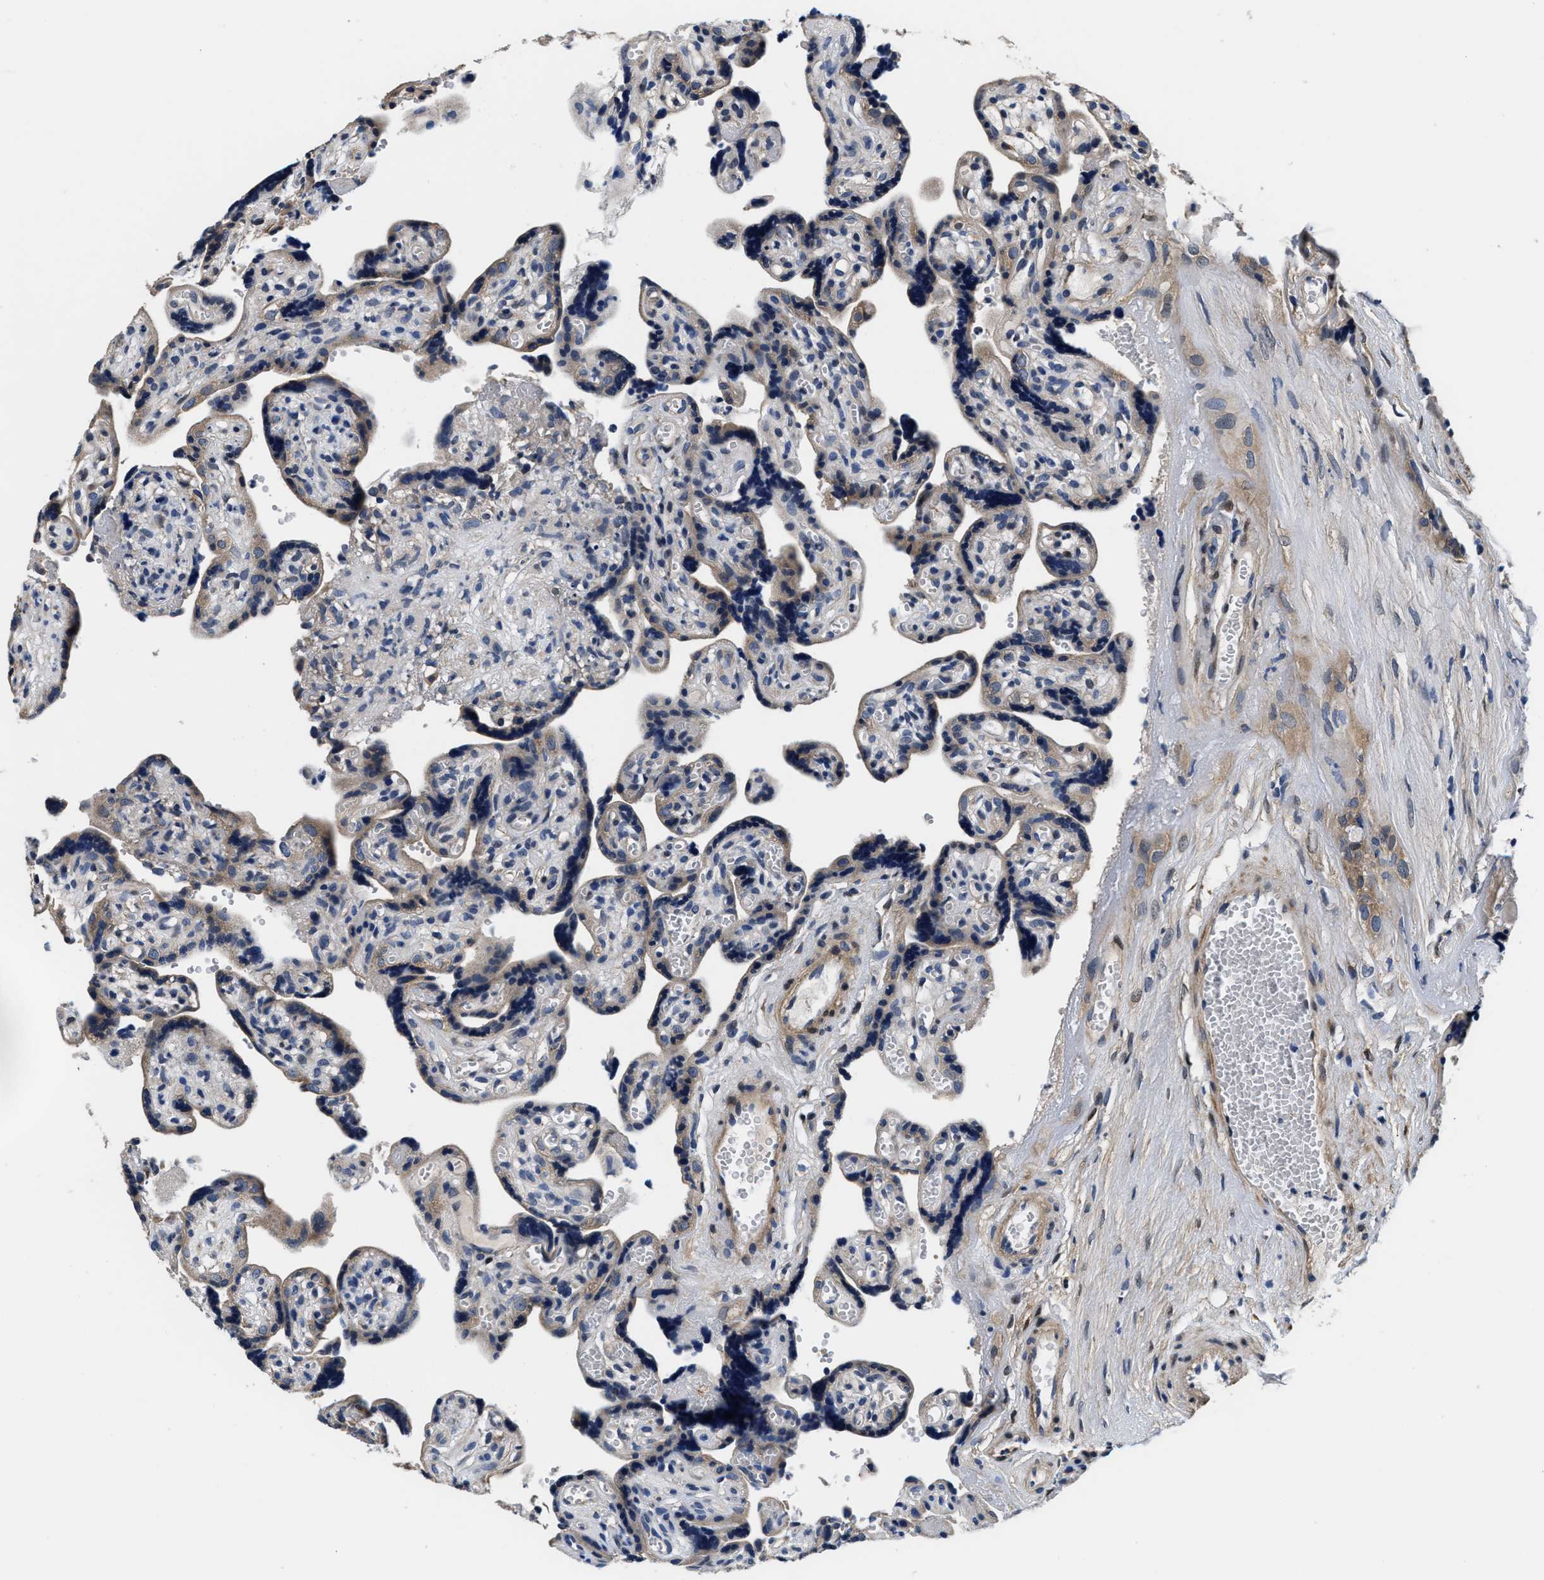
{"staining": {"intensity": "moderate", "quantity": ">75%", "location": "cytoplasmic/membranous"}, "tissue": "placenta", "cell_type": "Decidual cells", "image_type": "normal", "snomed": [{"axis": "morphology", "description": "Normal tissue, NOS"}, {"axis": "topography", "description": "Placenta"}], "caption": "Immunohistochemistry (IHC) image of normal placenta: human placenta stained using immunohistochemistry (IHC) exhibits medium levels of moderate protein expression localized specifically in the cytoplasmic/membranous of decidual cells, appearing as a cytoplasmic/membranous brown color.", "gene": "ANKIB1", "patient": {"sex": "female", "age": 30}}